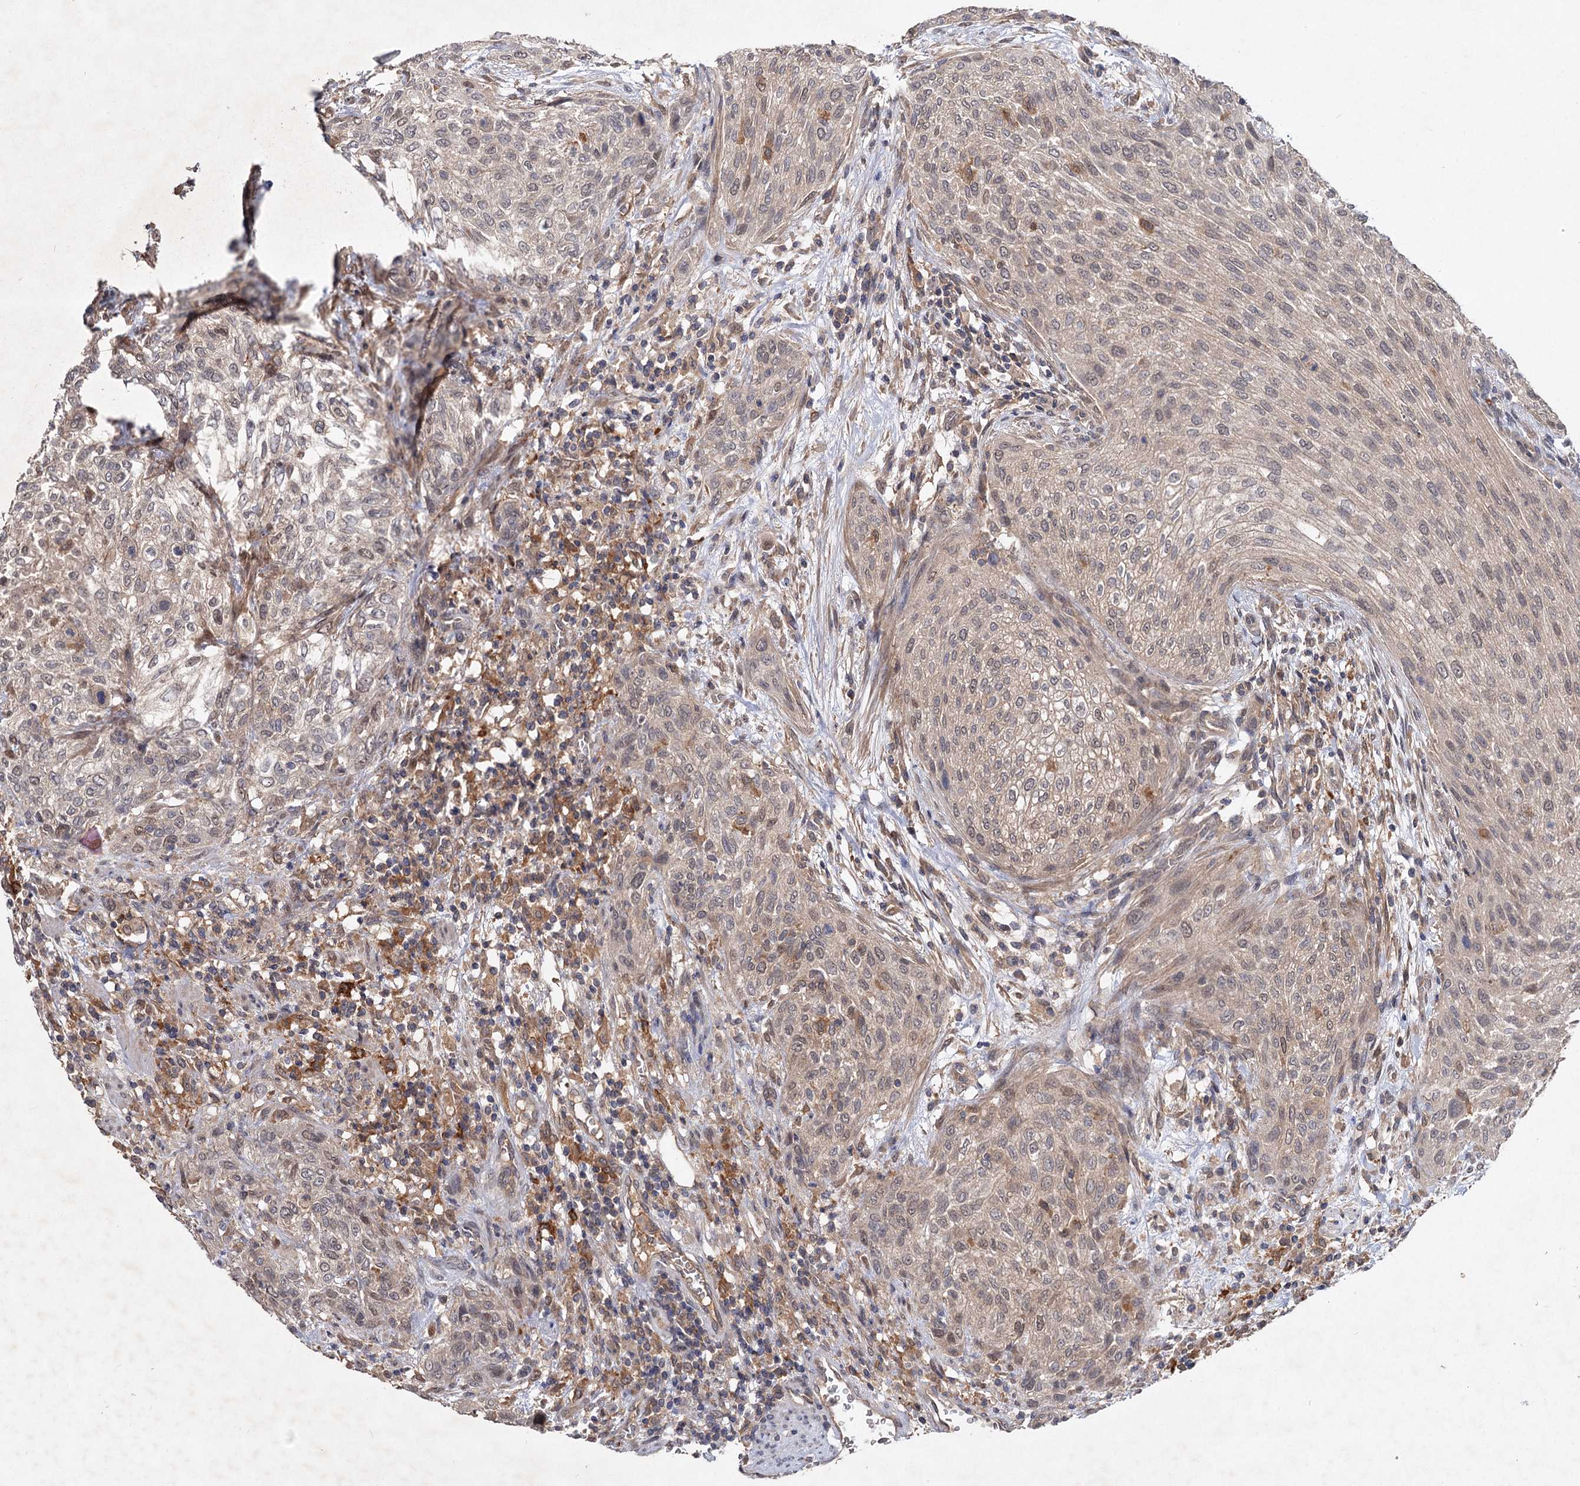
{"staining": {"intensity": "weak", "quantity": "25%-75%", "location": "nuclear"}, "tissue": "urothelial cancer", "cell_type": "Tumor cells", "image_type": "cancer", "snomed": [{"axis": "morphology", "description": "Urothelial carcinoma, High grade"}, {"axis": "topography", "description": "Urinary bladder"}], "caption": "Immunohistochemical staining of urothelial carcinoma (high-grade) displays low levels of weak nuclear protein staining in approximately 25%-75% of tumor cells.", "gene": "NUDCD2", "patient": {"sex": "male", "age": 35}}